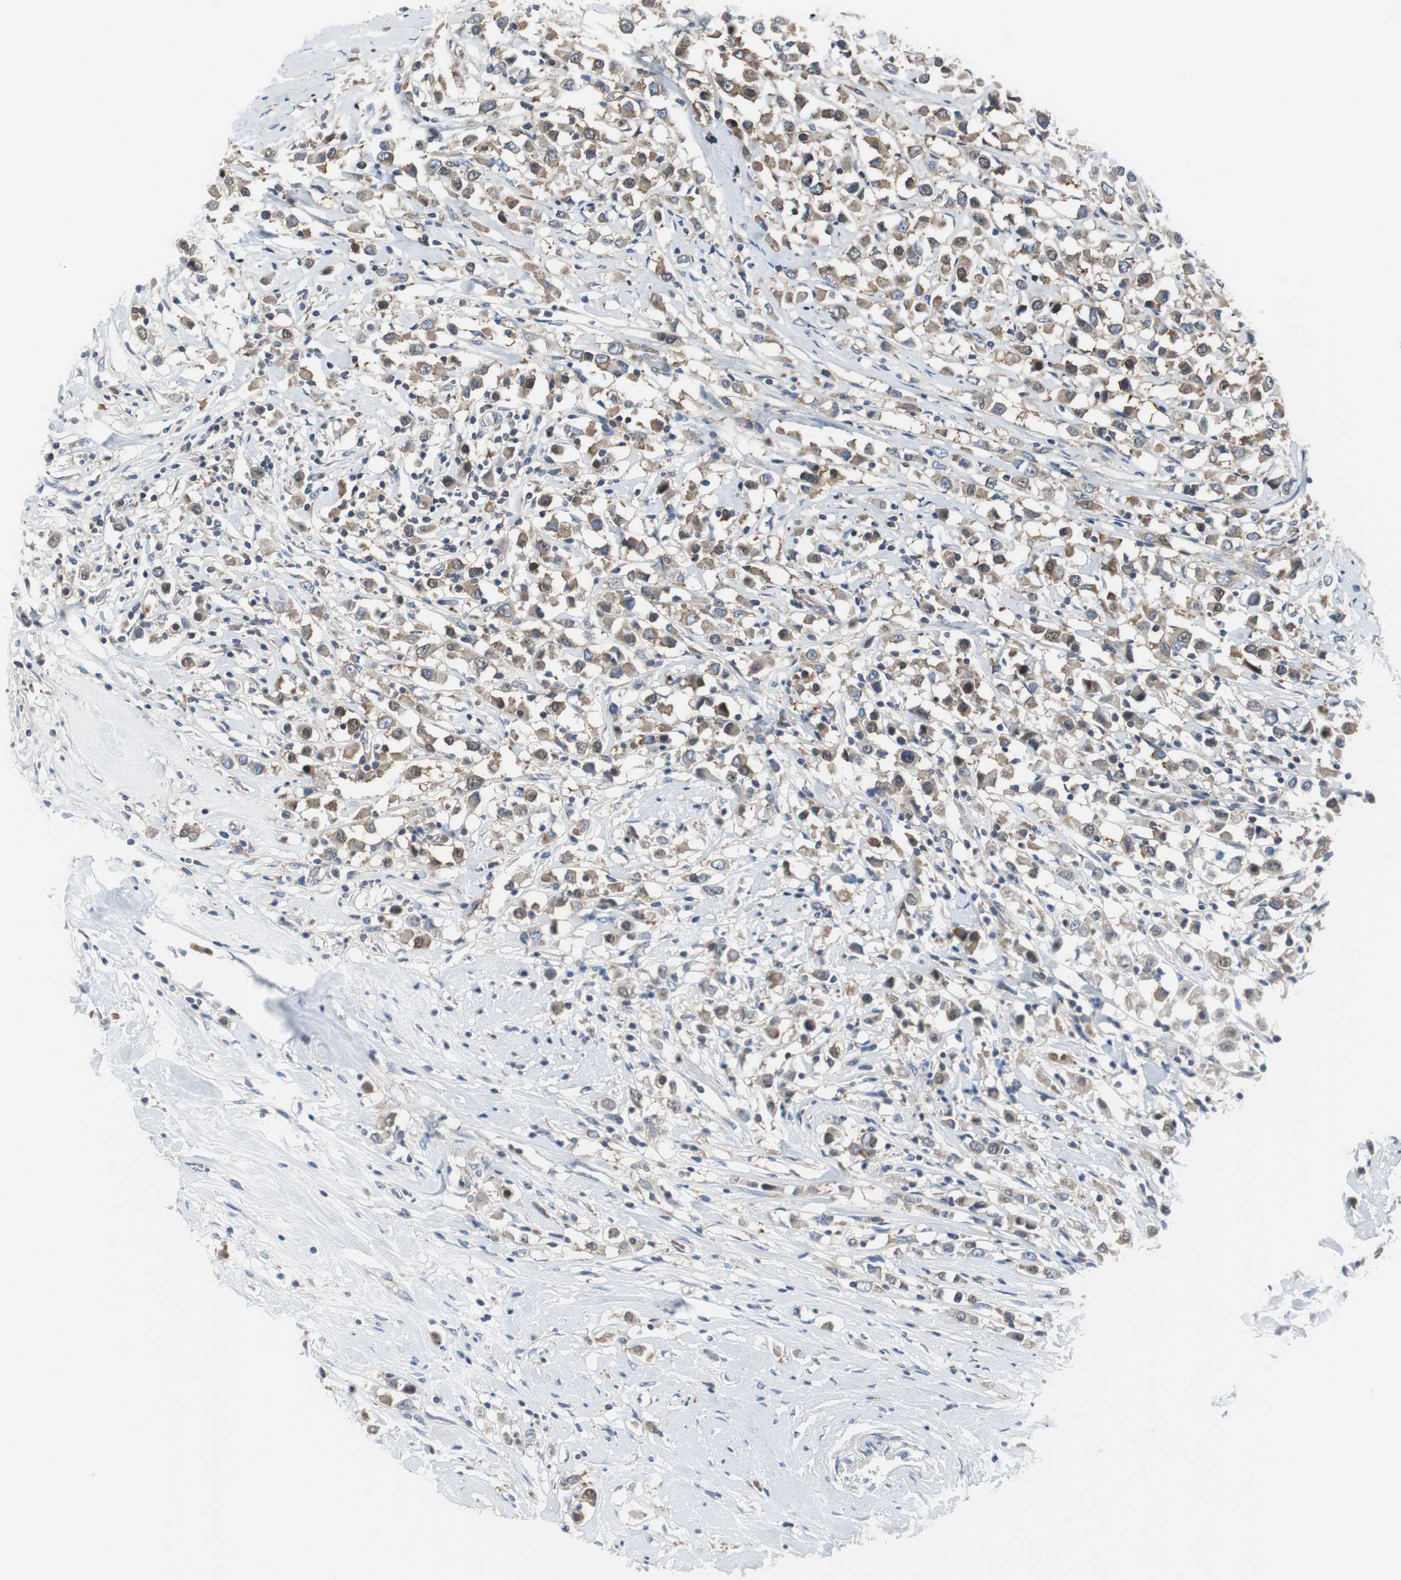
{"staining": {"intensity": "moderate", "quantity": ">75%", "location": "cytoplasmic/membranous"}, "tissue": "breast cancer", "cell_type": "Tumor cells", "image_type": "cancer", "snomed": [{"axis": "morphology", "description": "Duct carcinoma"}, {"axis": "topography", "description": "Breast"}], "caption": "Tumor cells show medium levels of moderate cytoplasmic/membranous expression in approximately >75% of cells in breast infiltrating ductal carcinoma. (Brightfield microscopy of DAB IHC at high magnification).", "gene": "BRAF", "patient": {"sex": "female", "age": 61}}